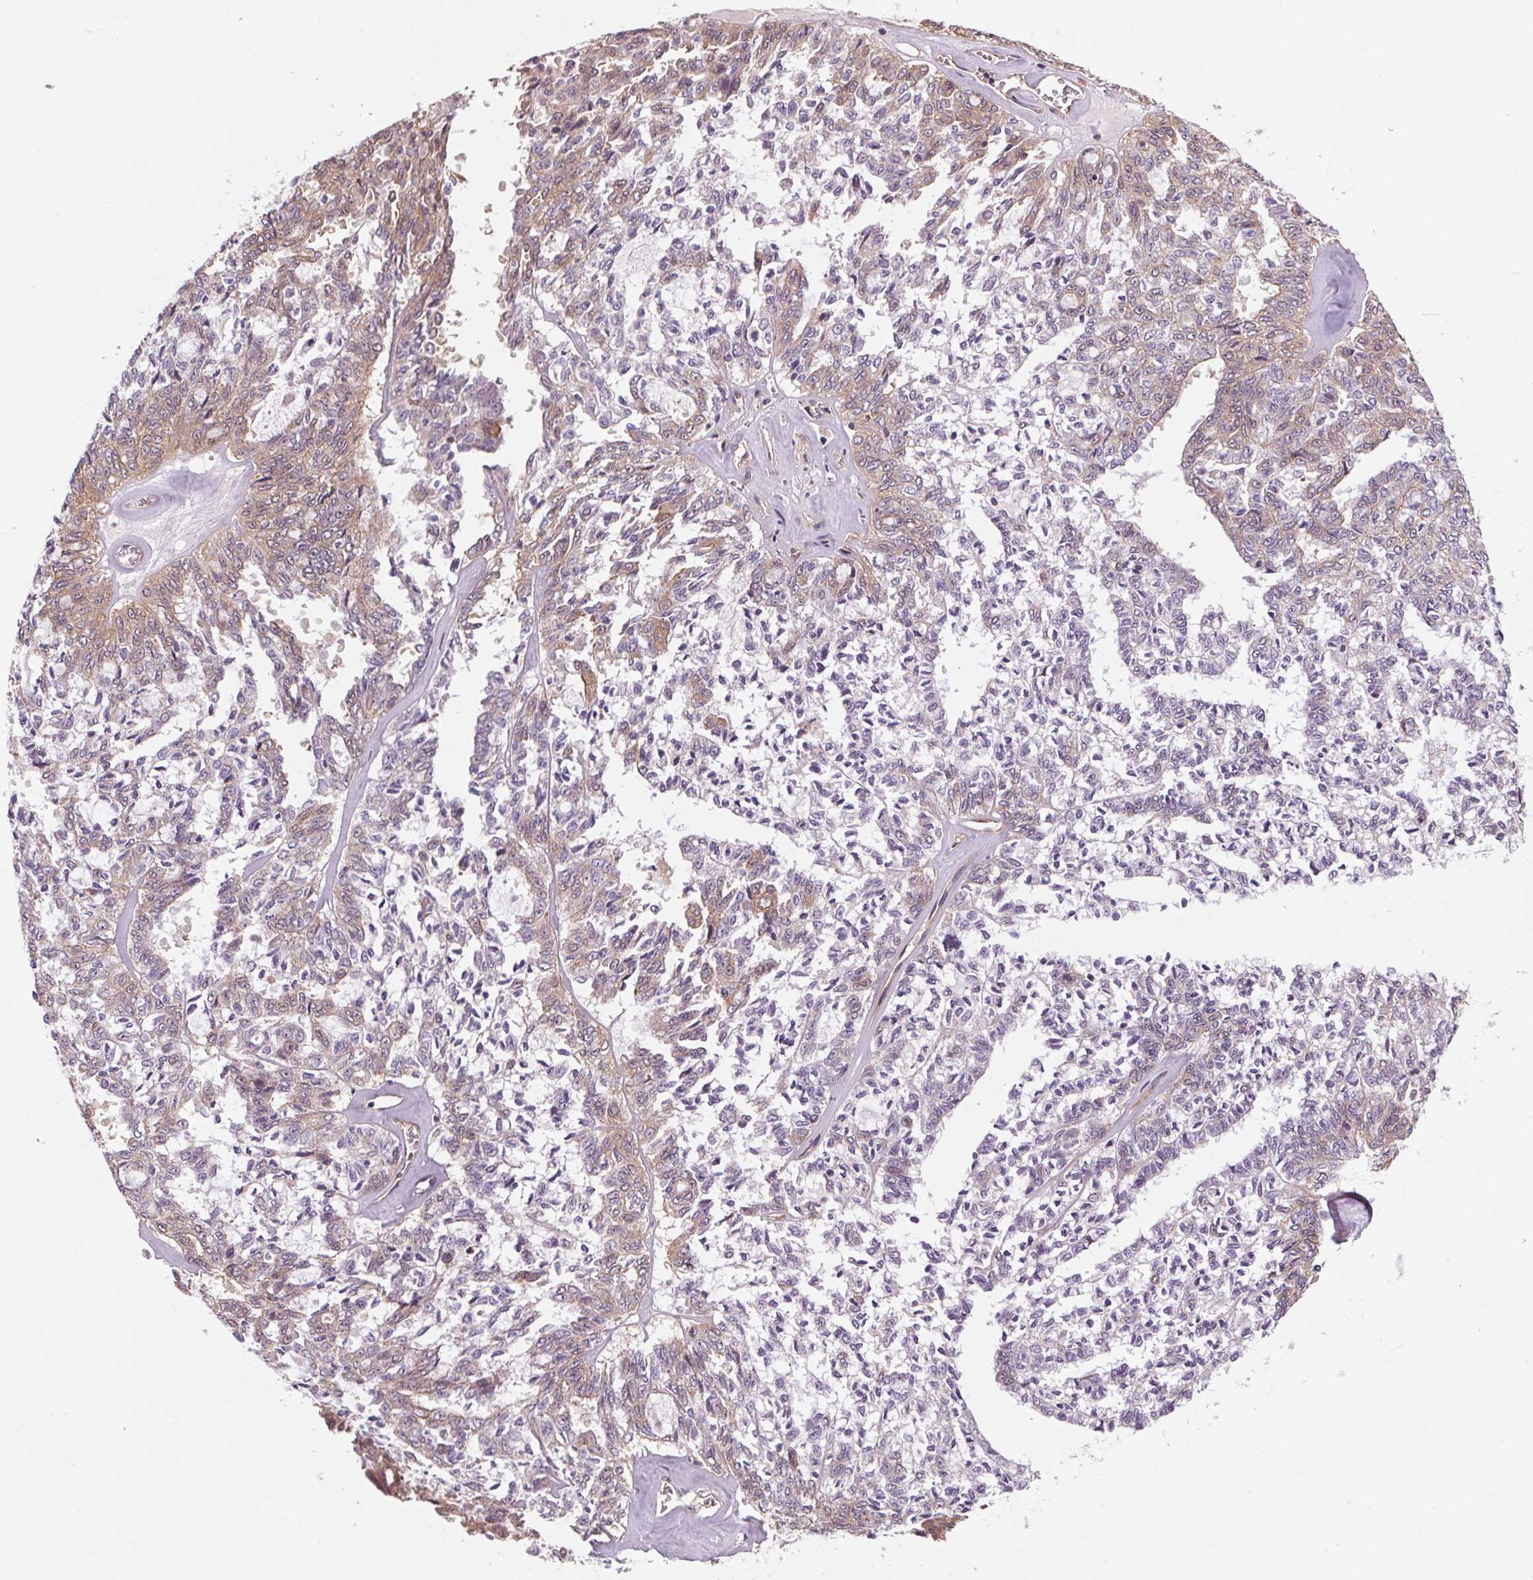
{"staining": {"intensity": "weak", "quantity": "25%-75%", "location": "cytoplasmic/membranous"}, "tissue": "ovarian cancer", "cell_type": "Tumor cells", "image_type": "cancer", "snomed": [{"axis": "morphology", "description": "Cystadenocarcinoma, serous, NOS"}, {"axis": "topography", "description": "Ovary"}], "caption": "Immunohistochemical staining of ovarian cancer (serous cystadenocarcinoma) displays weak cytoplasmic/membranous protein expression in about 25%-75% of tumor cells.", "gene": "SH3RF2", "patient": {"sex": "female", "age": 71}}